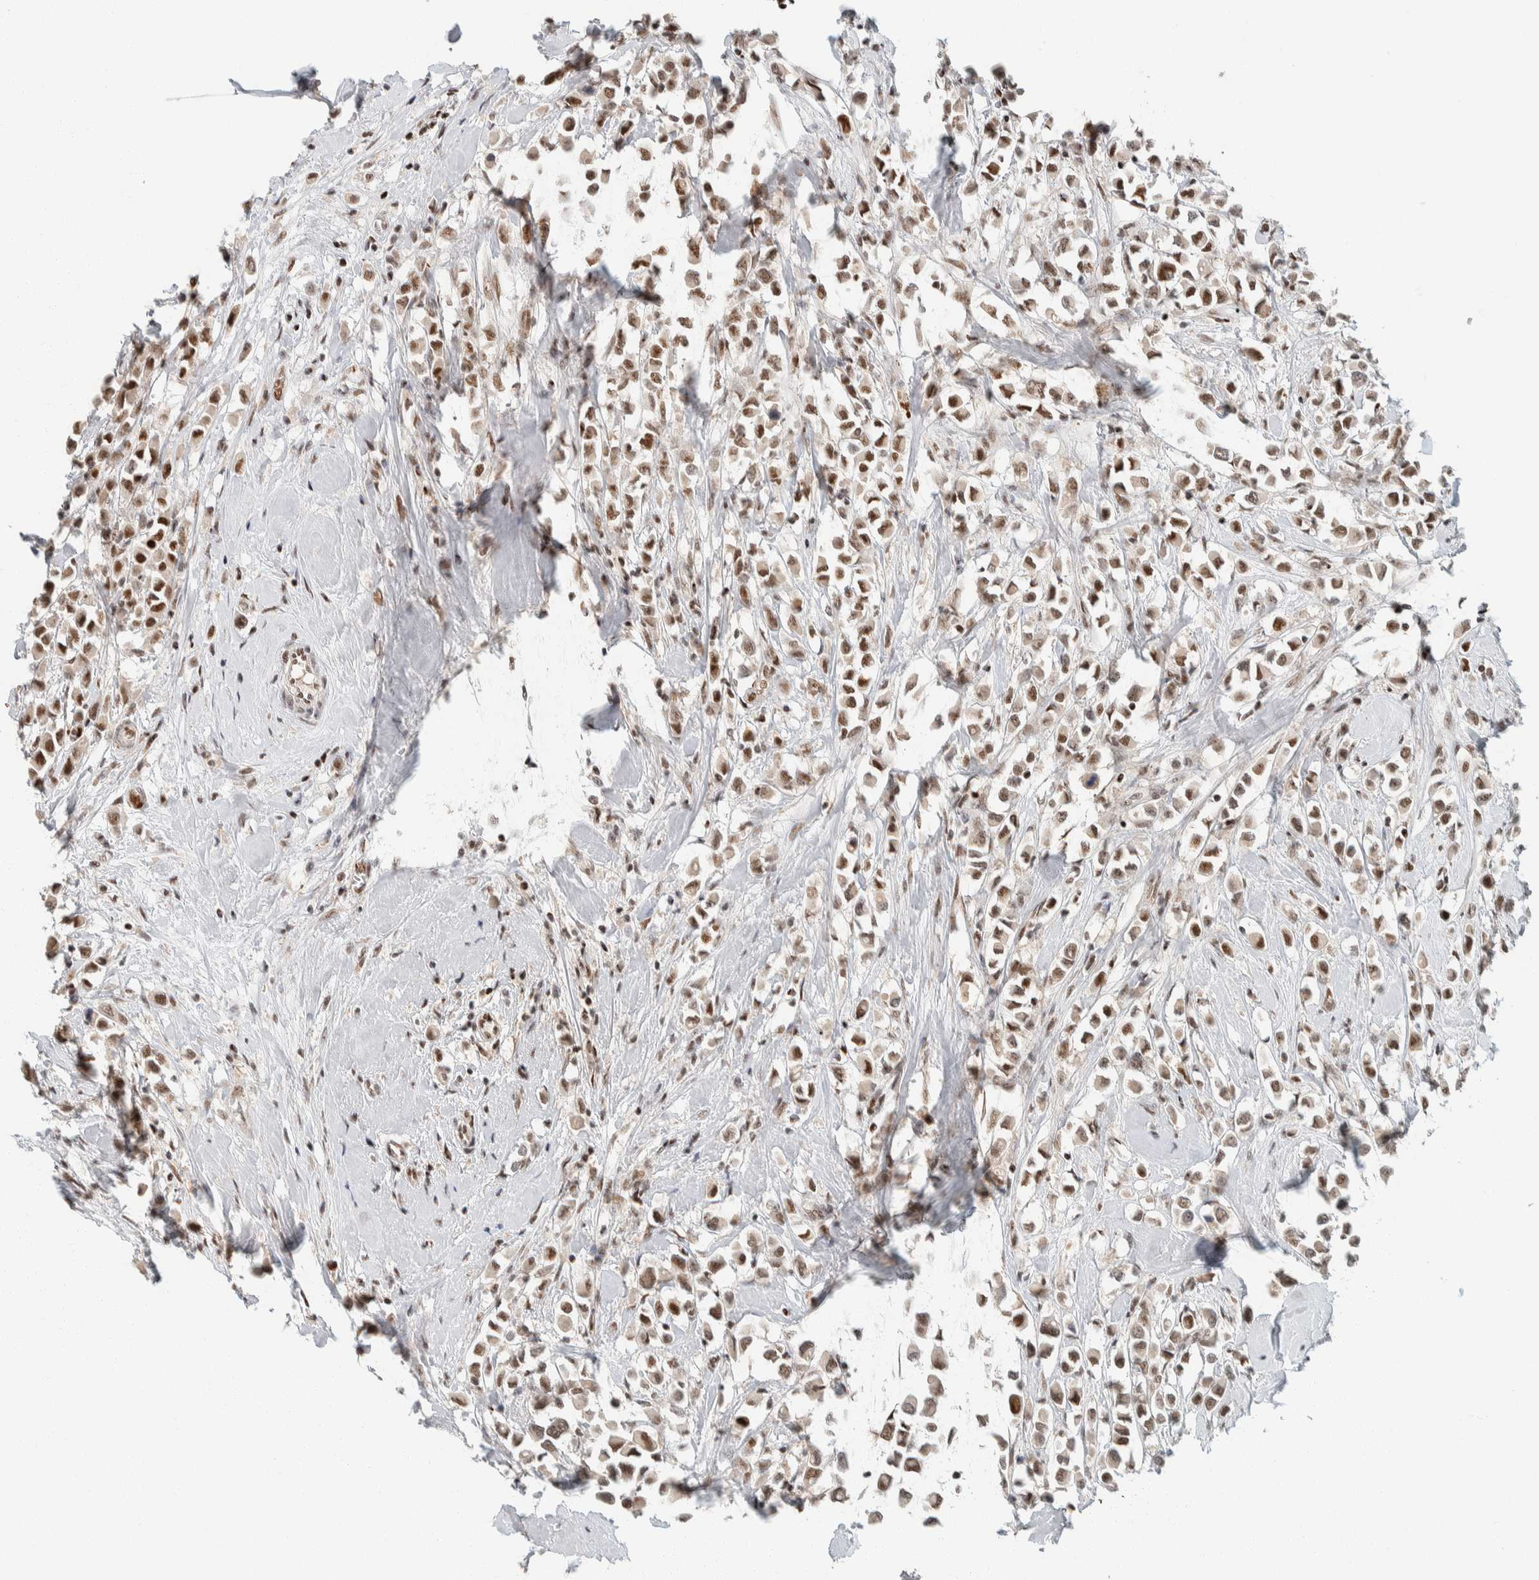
{"staining": {"intensity": "strong", "quantity": ">75%", "location": "nuclear"}, "tissue": "breast cancer", "cell_type": "Tumor cells", "image_type": "cancer", "snomed": [{"axis": "morphology", "description": "Duct carcinoma"}, {"axis": "topography", "description": "Breast"}], "caption": "Immunohistochemical staining of invasive ductal carcinoma (breast) displays strong nuclear protein positivity in about >75% of tumor cells.", "gene": "ZBTB2", "patient": {"sex": "female", "age": 61}}